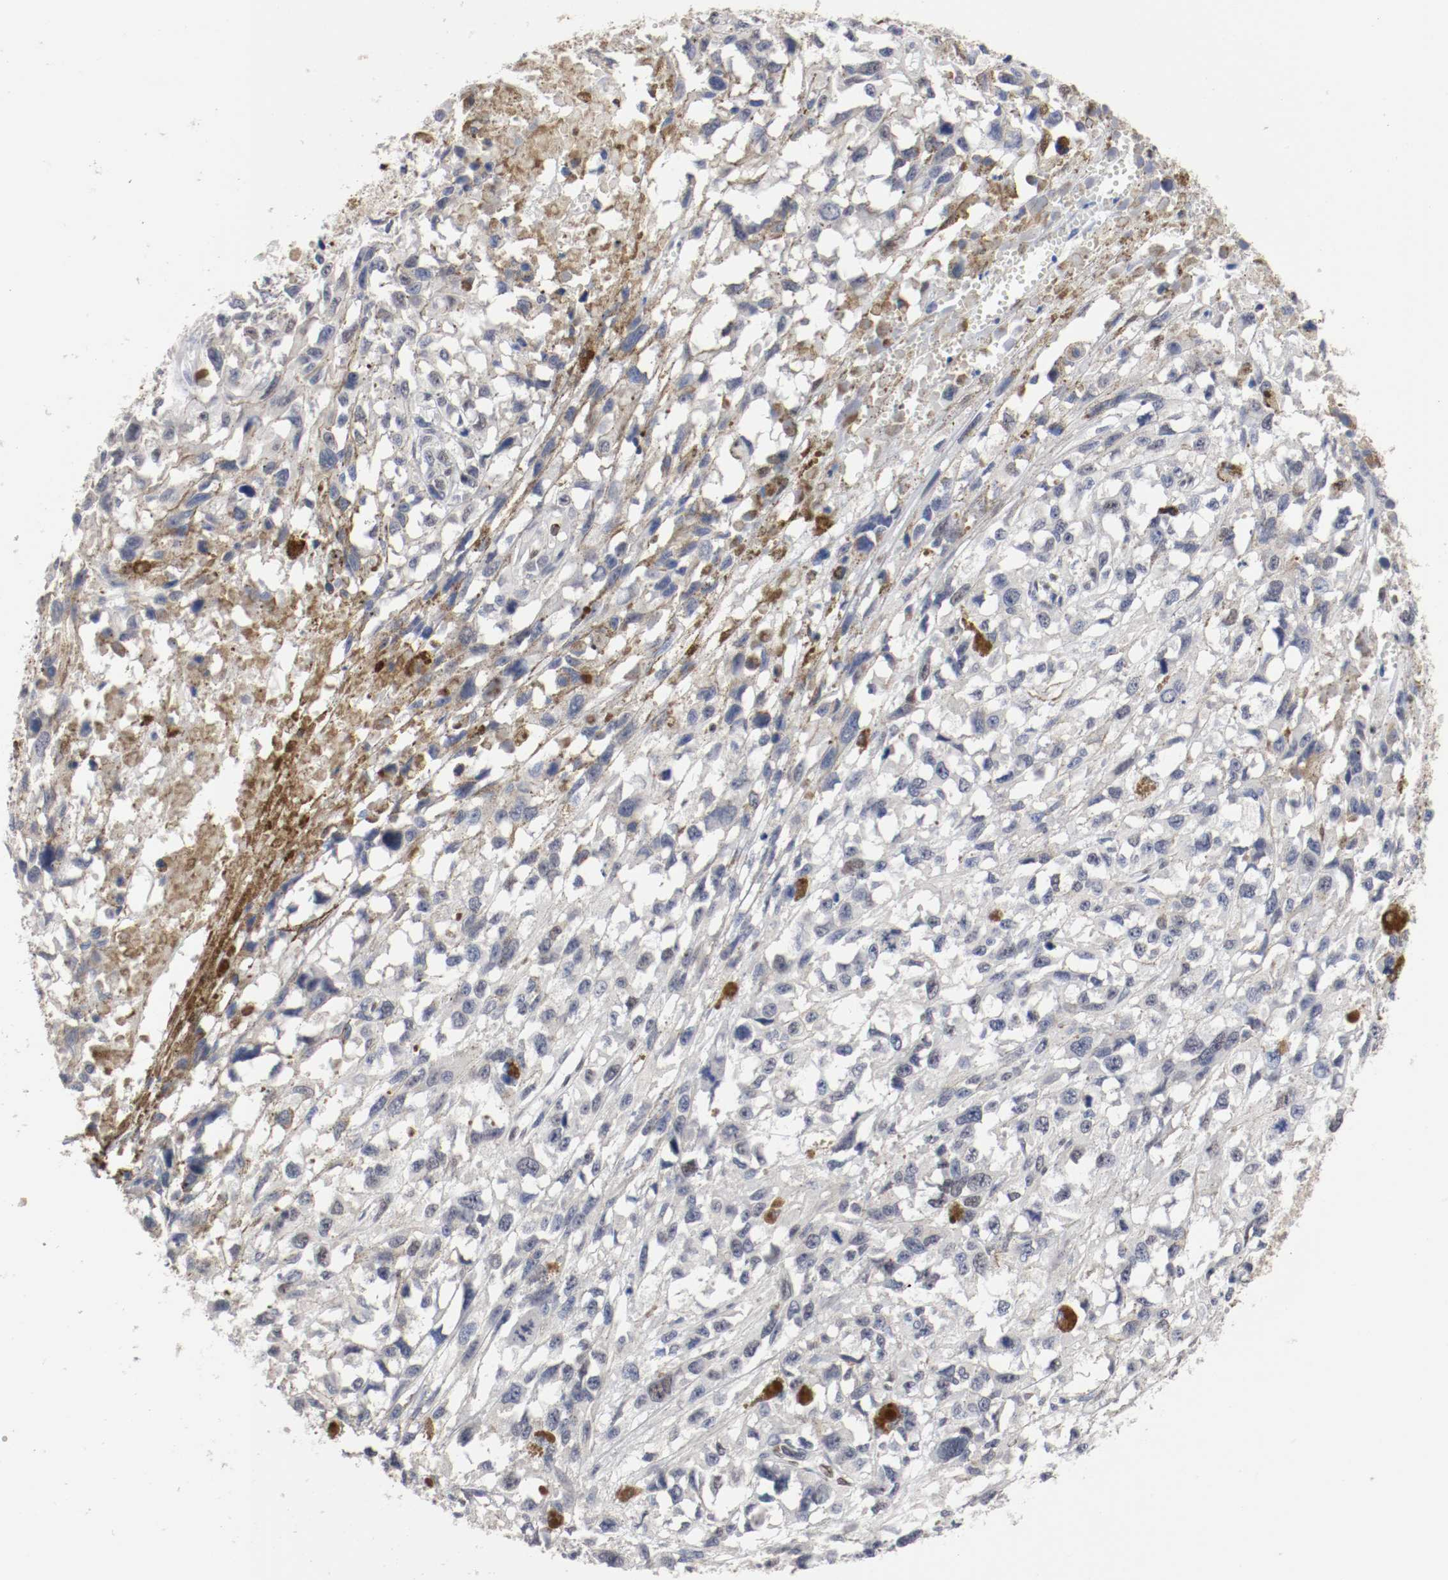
{"staining": {"intensity": "weak", "quantity": "<25%", "location": "cytoplasmic/membranous"}, "tissue": "melanoma", "cell_type": "Tumor cells", "image_type": "cancer", "snomed": [{"axis": "morphology", "description": "Malignant melanoma, Metastatic site"}, {"axis": "topography", "description": "Lymph node"}], "caption": "This is an immunohistochemistry (IHC) image of malignant melanoma (metastatic site). There is no staining in tumor cells.", "gene": "FOSL2", "patient": {"sex": "male", "age": 59}}